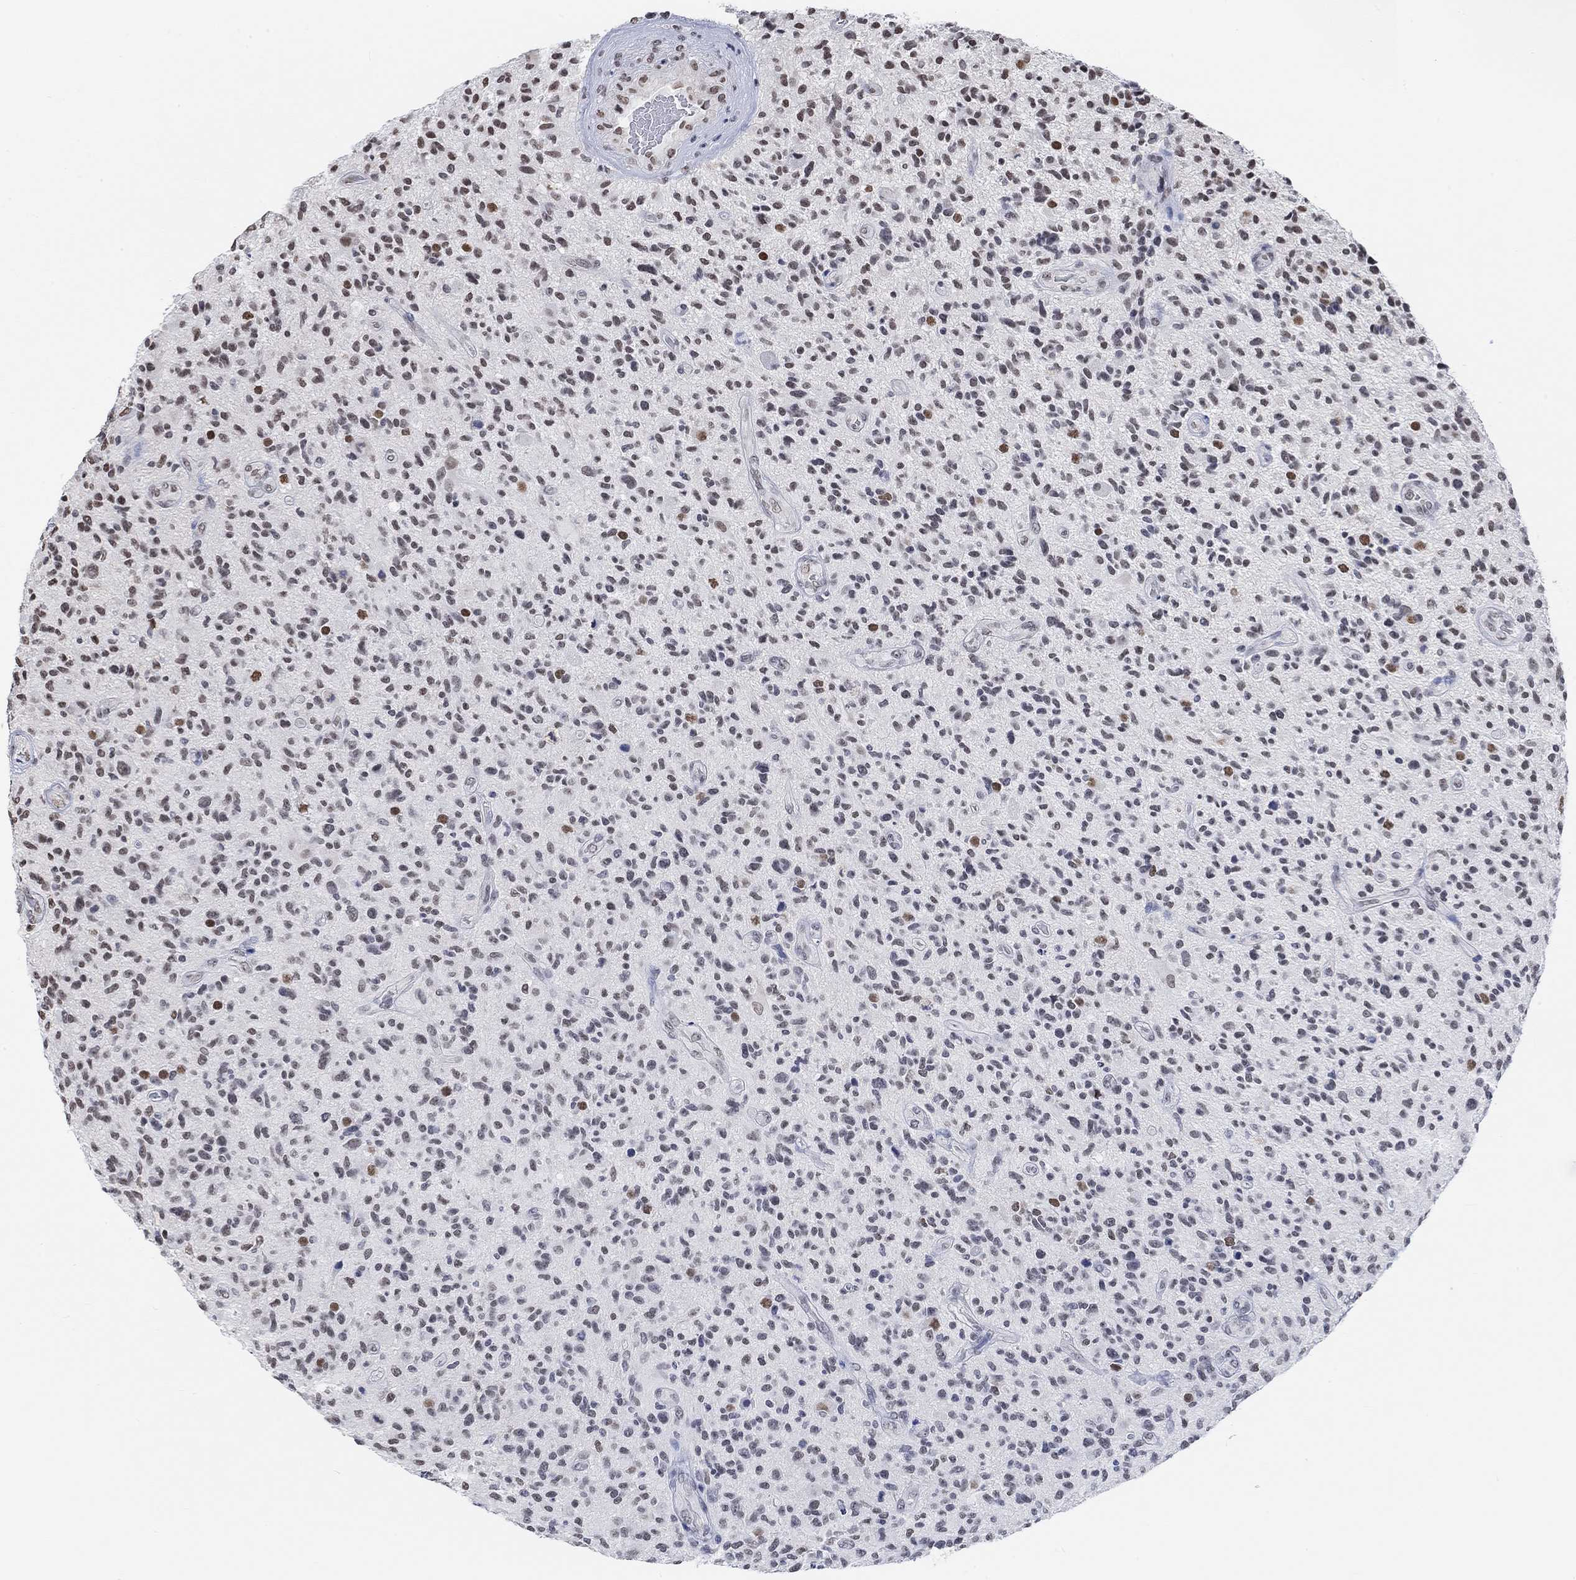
{"staining": {"intensity": "weak", "quantity": "<25%", "location": "nuclear"}, "tissue": "glioma", "cell_type": "Tumor cells", "image_type": "cancer", "snomed": [{"axis": "morphology", "description": "Glioma, malignant, High grade"}, {"axis": "topography", "description": "Brain"}], "caption": "Immunohistochemistry (IHC) of human glioma shows no staining in tumor cells. The staining is performed using DAB brown chromogen with nuclei counter-stained in using hematoxylin.", "gene": "PURG", "patient": {"sex": "male", "age": 47}}